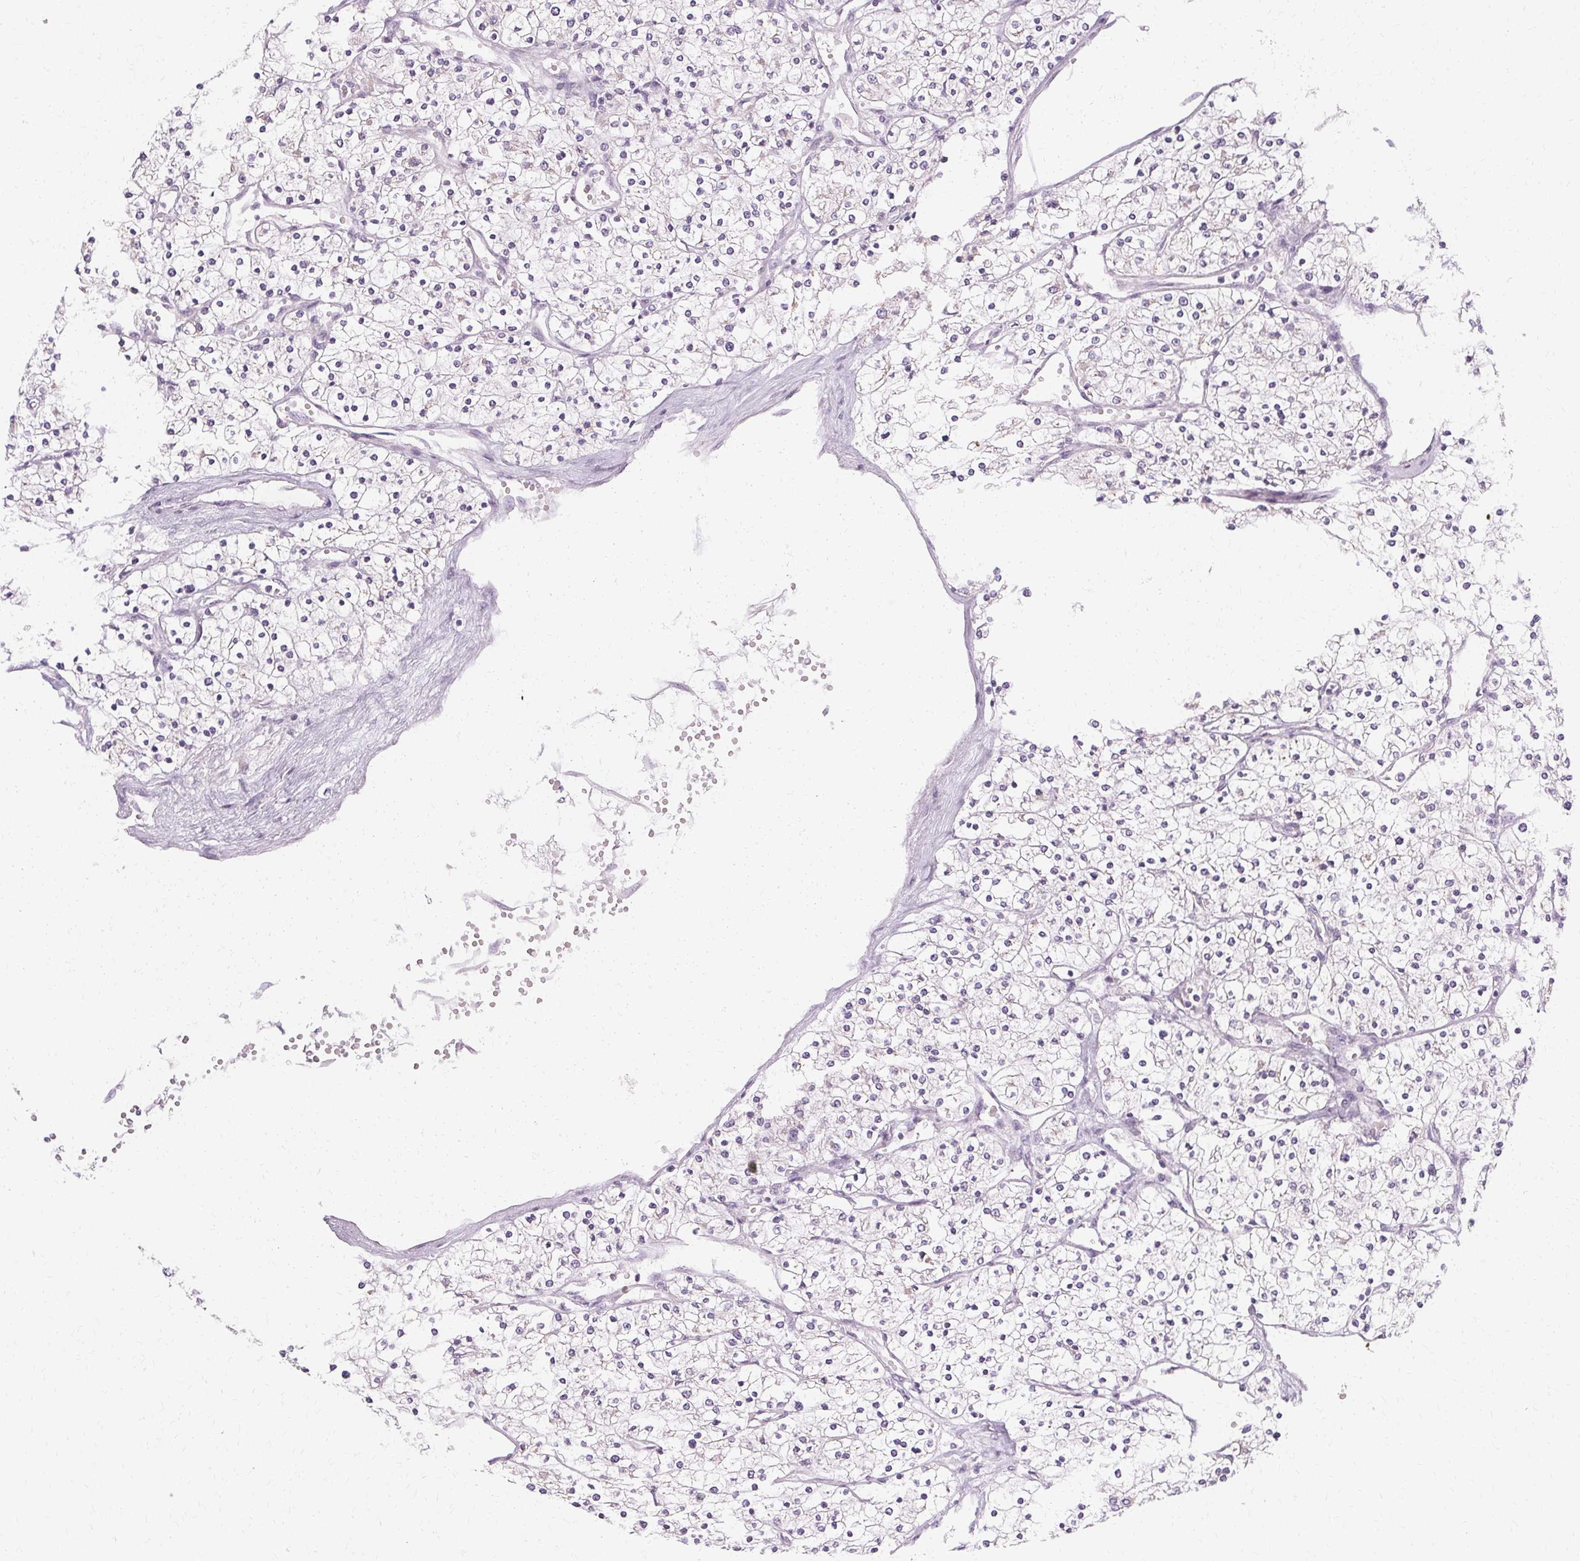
{"staining": {"intensity": "negative", "quantity": "none", "location": "none"}, "tissue": "renal cancer", "cell_type": "Tumor cells", "image_type": "cancer", "snomed": [{"axis": "morphology", "description": "Adenocarcinoma, NOS"}, {"axis": "topography", "description": "Kidney"}], "caption": "High power microscopy image of an immunohistochemistry image of renal adenocarcinoma, revealing no significant positivity in tumor cells. (Immunohistochemistry (ihc), brightfield microscopy, high magnification).", "gene": "FCRL3", "patient": {"sex": "male", "age": 80}}